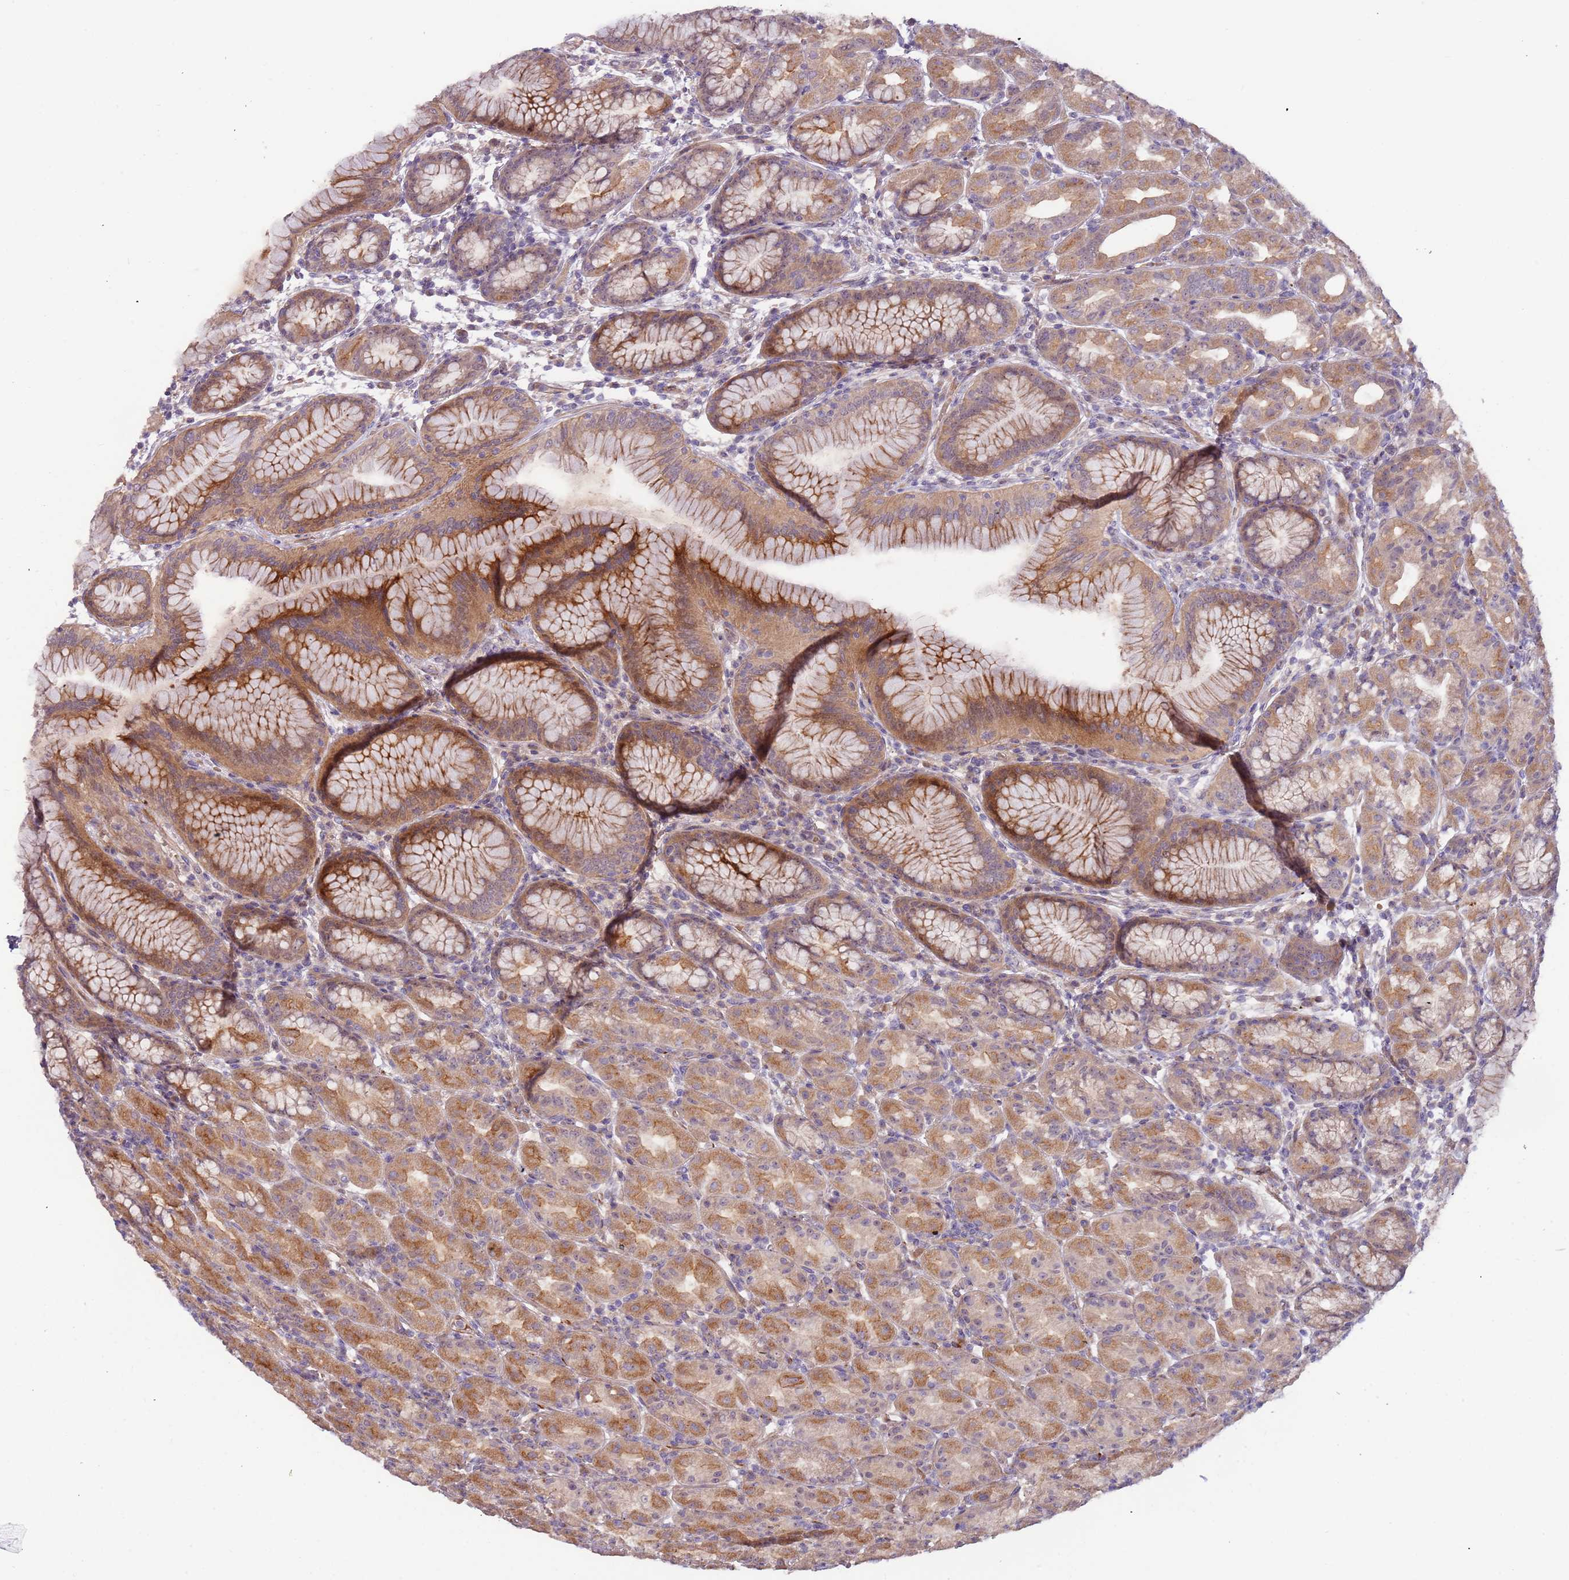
{"staining": {"intensity": "moderate", "quantity": ">75%", "location": "cytoplasmic/membranous,nuclear"}, "tissue": "stomach", "cell_type": "Glandular cells", "image_type": "normal", "snomed": [{"axis": "morphology", "description": "Normal tissue, NOS"}, {"axis": "topography", "description": "Stomach"}], "caption": "Stomach stained with DAB (3,3'-diaminobenzidine) immunohistochemistry (IHC) shows medium levels of moderate cytoplasmic/membranous,nuclear positivity in about >75% of glandular cells. The staining was performed using DAB (3,3'-diaminobenzidine), with brown indicating positive protein expression. Nuclei are stained blue with hematoxylin.", "gene": "TRAPPC6B", "patient": {"sex": "female", "age": 79}}